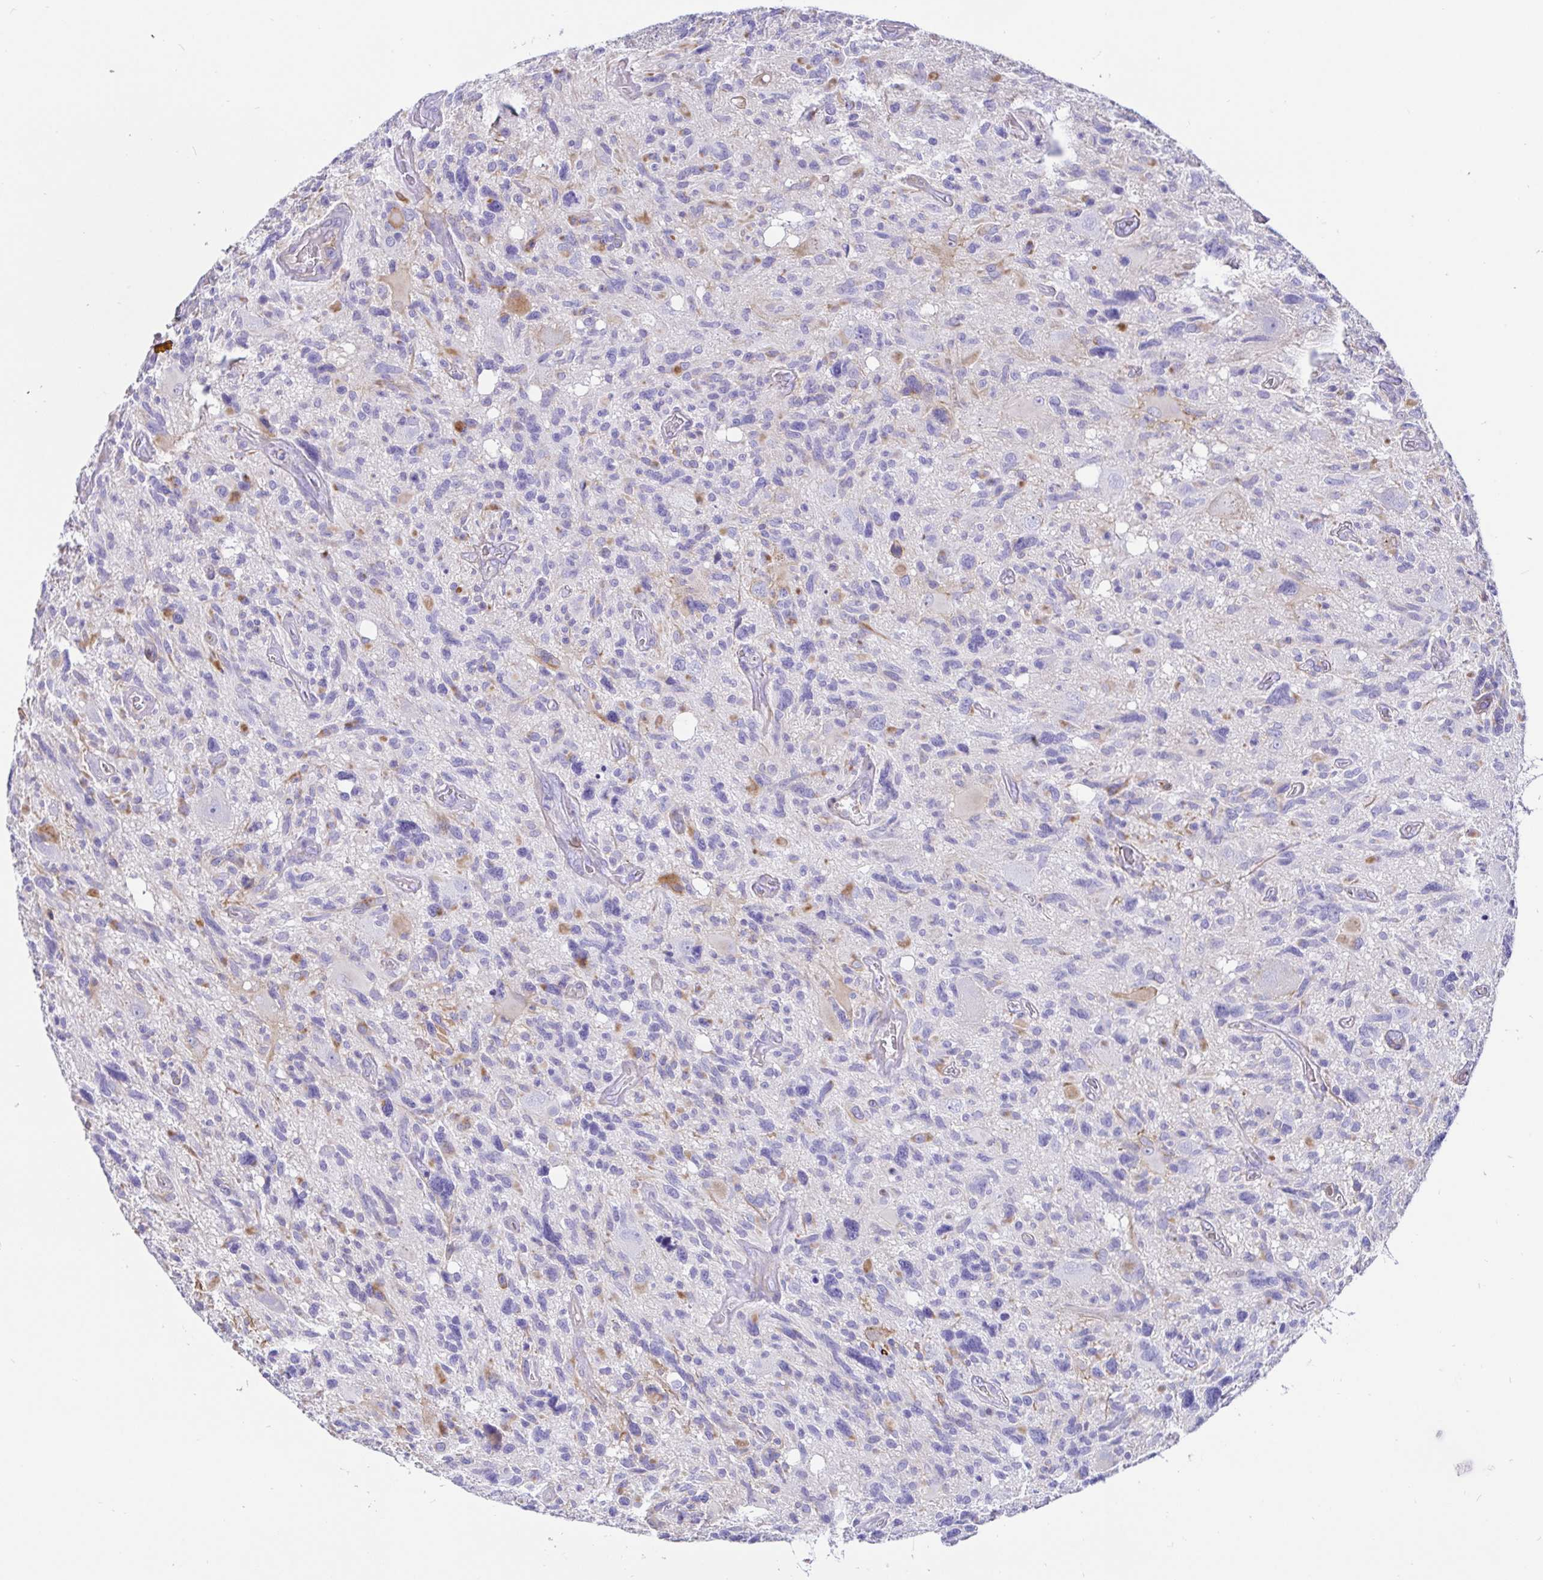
{"staining": {"intensity": "negative", "quantity": "none", "location": "none"}, "tissue": "glioma", "cell_type": "Tumor cells", "image_type": "cancer", "snomed": [{"axis": "morphology", "description": "Glioma, malignant, High grade"}, {"axis": "topography", "description": "Brain"}], "caption": "An immunohistochemistry (IHC) image of malignant glioma (high-grade) is shown. There is no staining in tumor cells of malignant glioma (high-grade).", "gene": "ANXA2", "patient": {"sex": "male", "age": 49}}